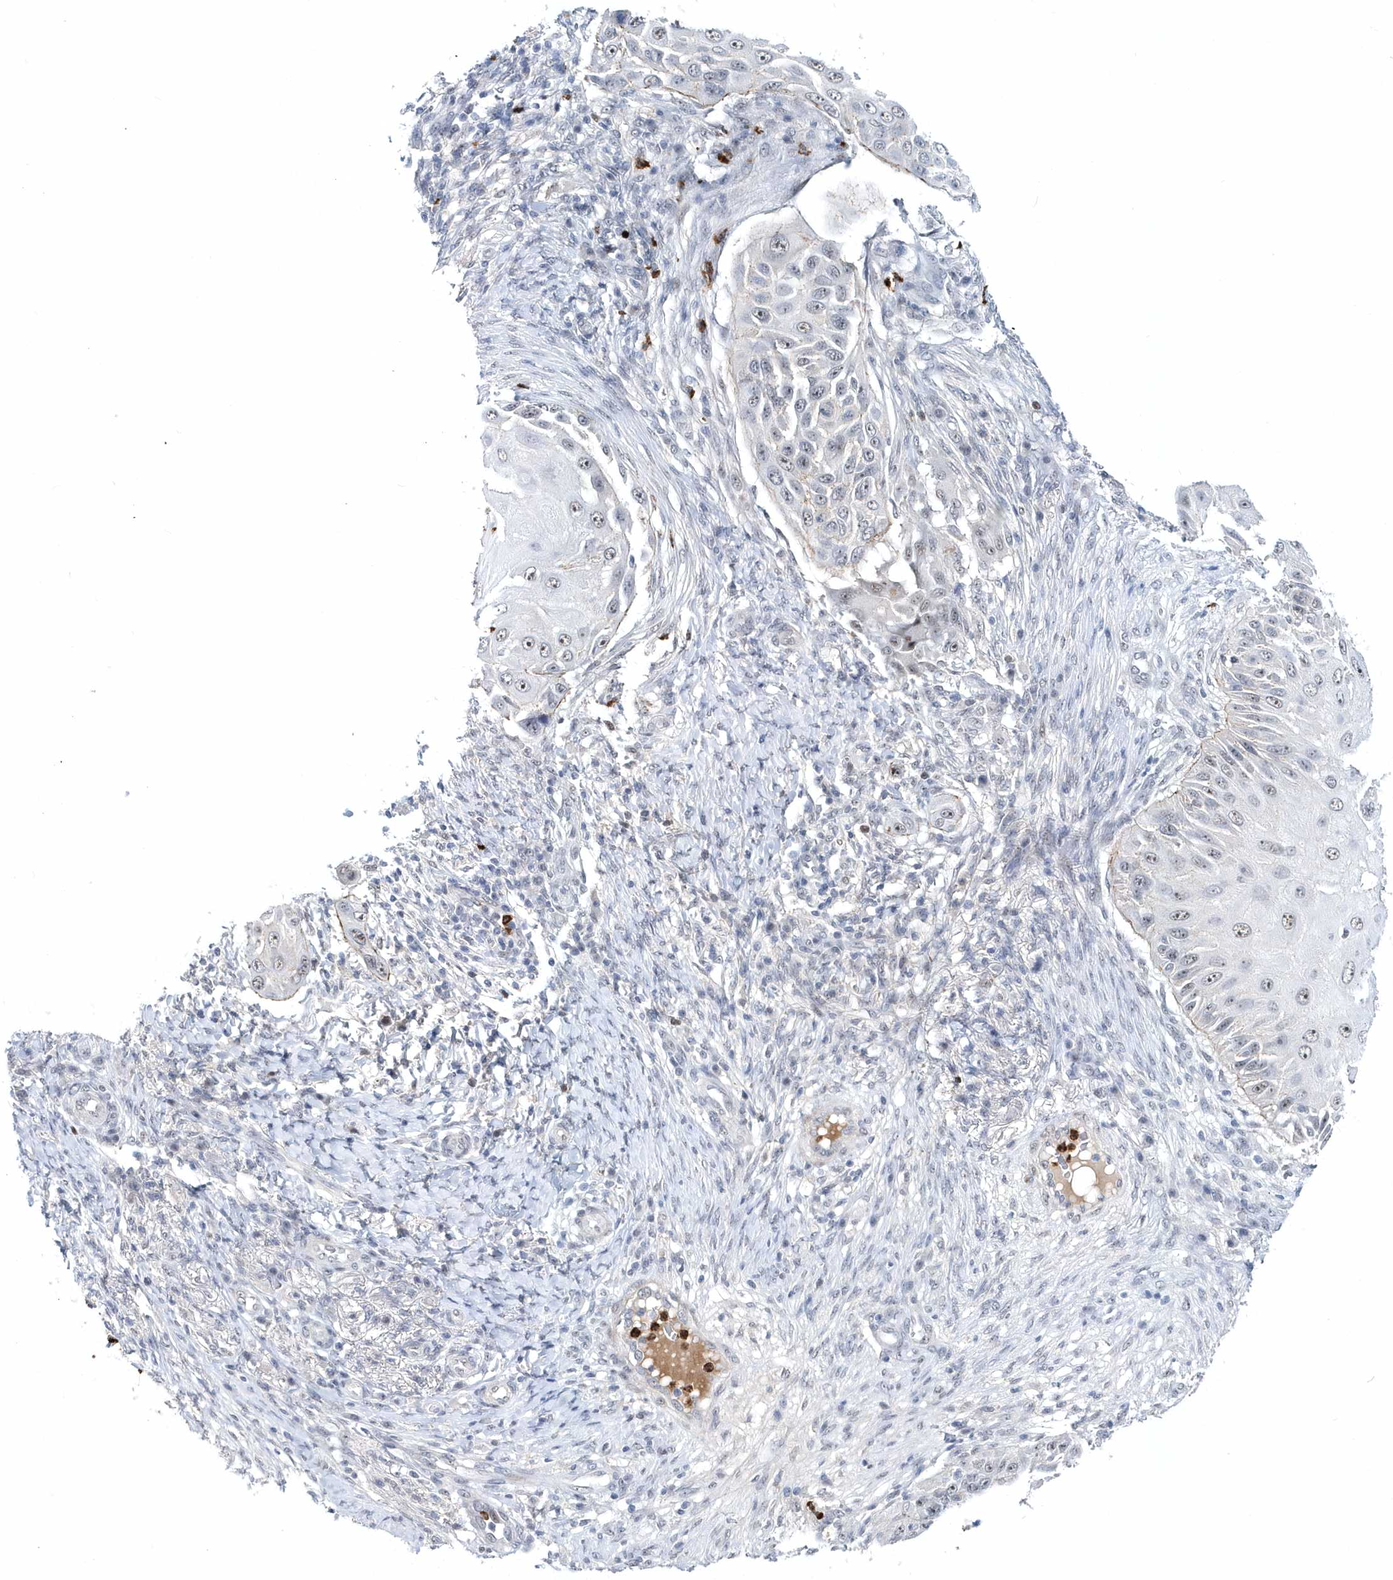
{"staining": {"intensity": "negative", "quantity": "none", "location": "none"}, "tissue": "skin cancer", "cell_type": "Tumor cells", "image_type": "cancer", "snomed": [{"axis": "morphology", "description": "Squamous cell carcinoma, NOS"}, {"axis": "topography", "description": "Skin"}], "caption": "A high-resolution micrograph shows immunohistochemistry (IHC) staining of squamous cell carcinoma (skin), which shows no significant expression in tumor cells. (DAB IHC visualized using brightfield microscopy, high magnification).", "gene": "ASCL4", "patient": {"sex": "female", "age": 44}}